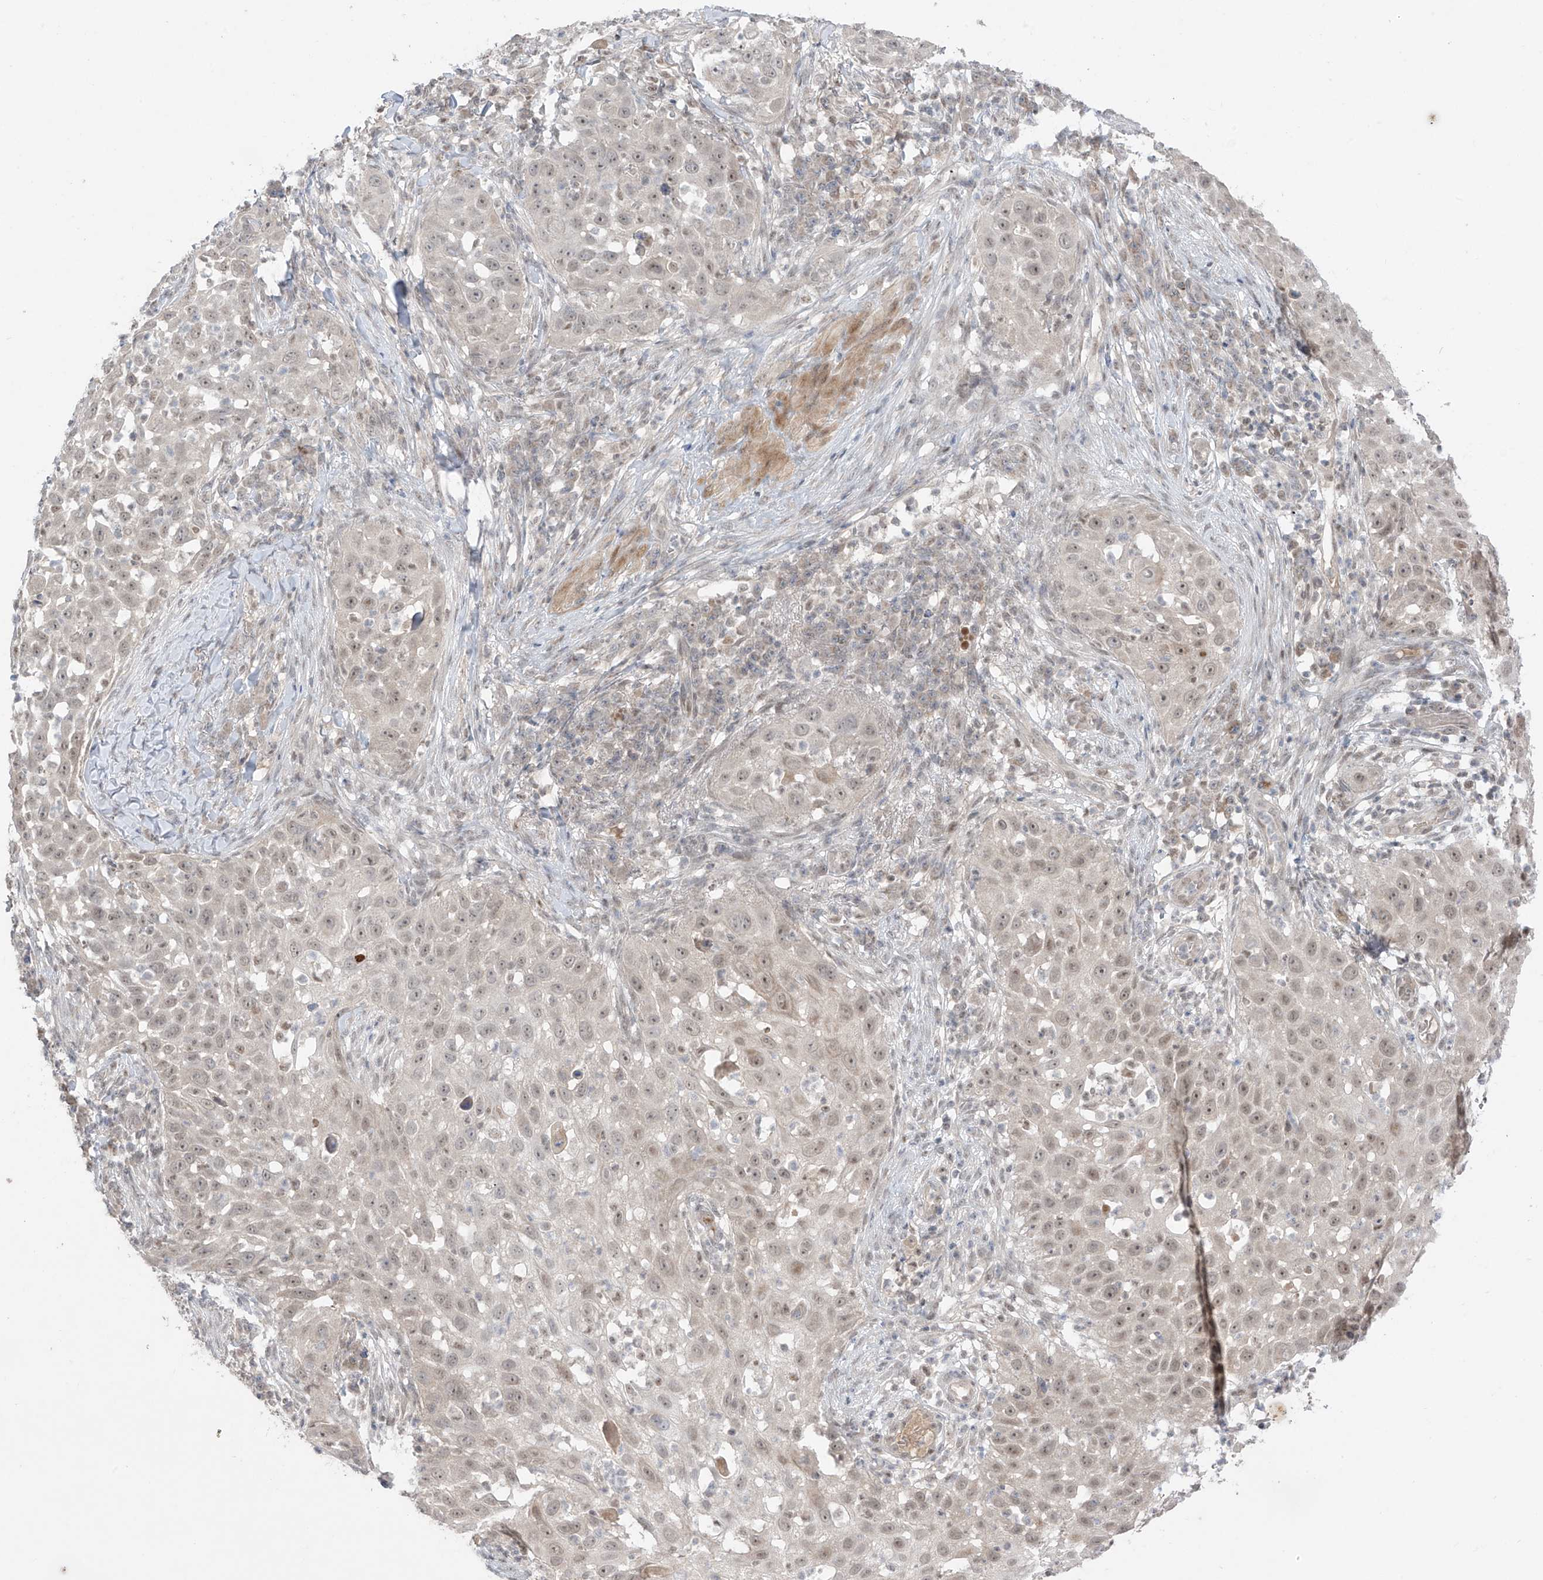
{"staining": {"intensity": "weak", "quantity": ">75%", "location": "nuclear"}, "tissue": "skin cancer", "cell_type": "Tumor cells", "image_type": "cancer", "snomed": [{"axis": "morphology", "description": "Squamous cell carcinoma, NOS"}, {"axis": "topography", "description": "Skin"}], "caption": "Tumor cells show low levels of weak nuclear staining in approximately >75% of cells in human squamous cell carcinoma (skin).", "gene": "OGT", "patient": {"sex": "female", "age": 44}}